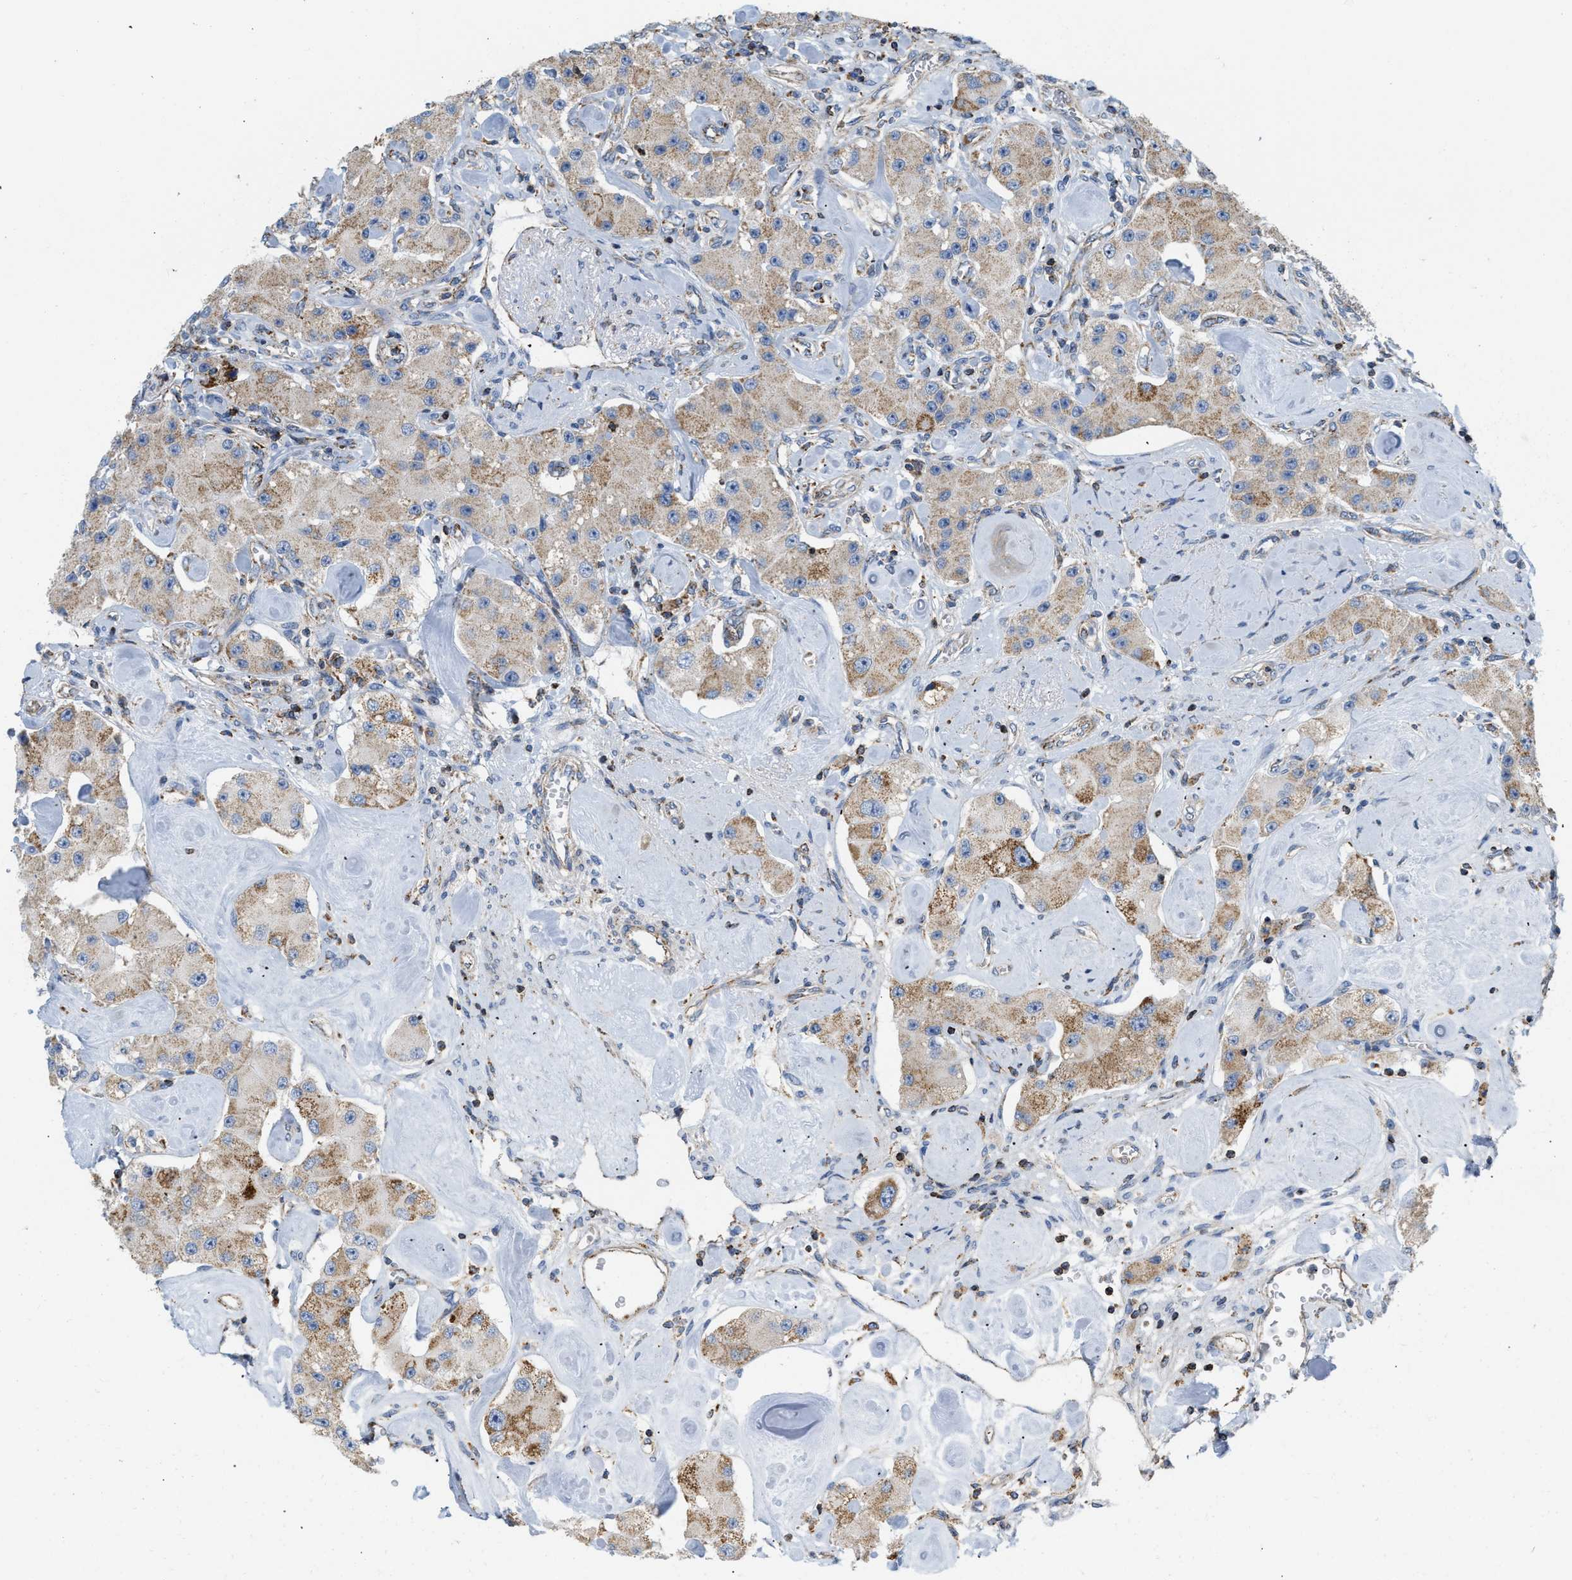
{"staining": {"intensity": "moderate", "quantity": ">75%", "location": "cytoplasmic/membranous"}, "tissue": "carcinoid", "cell_type": "Tumor cells", "image_type": "cancer", "snomed": [{"axis": "morphology", "description": "Carcinoid, malignant, NOS"}, {"axis": "topography", "description": "Pancreas"}], "caption": "Immunohistochemical staining of human carcinoid demonstrates medium levels of moderate cytoplasmic/membranous staining in about >75% of tumor cells.", "gene": "GRB10", "patient": {"sex": "male", "age": 41}}